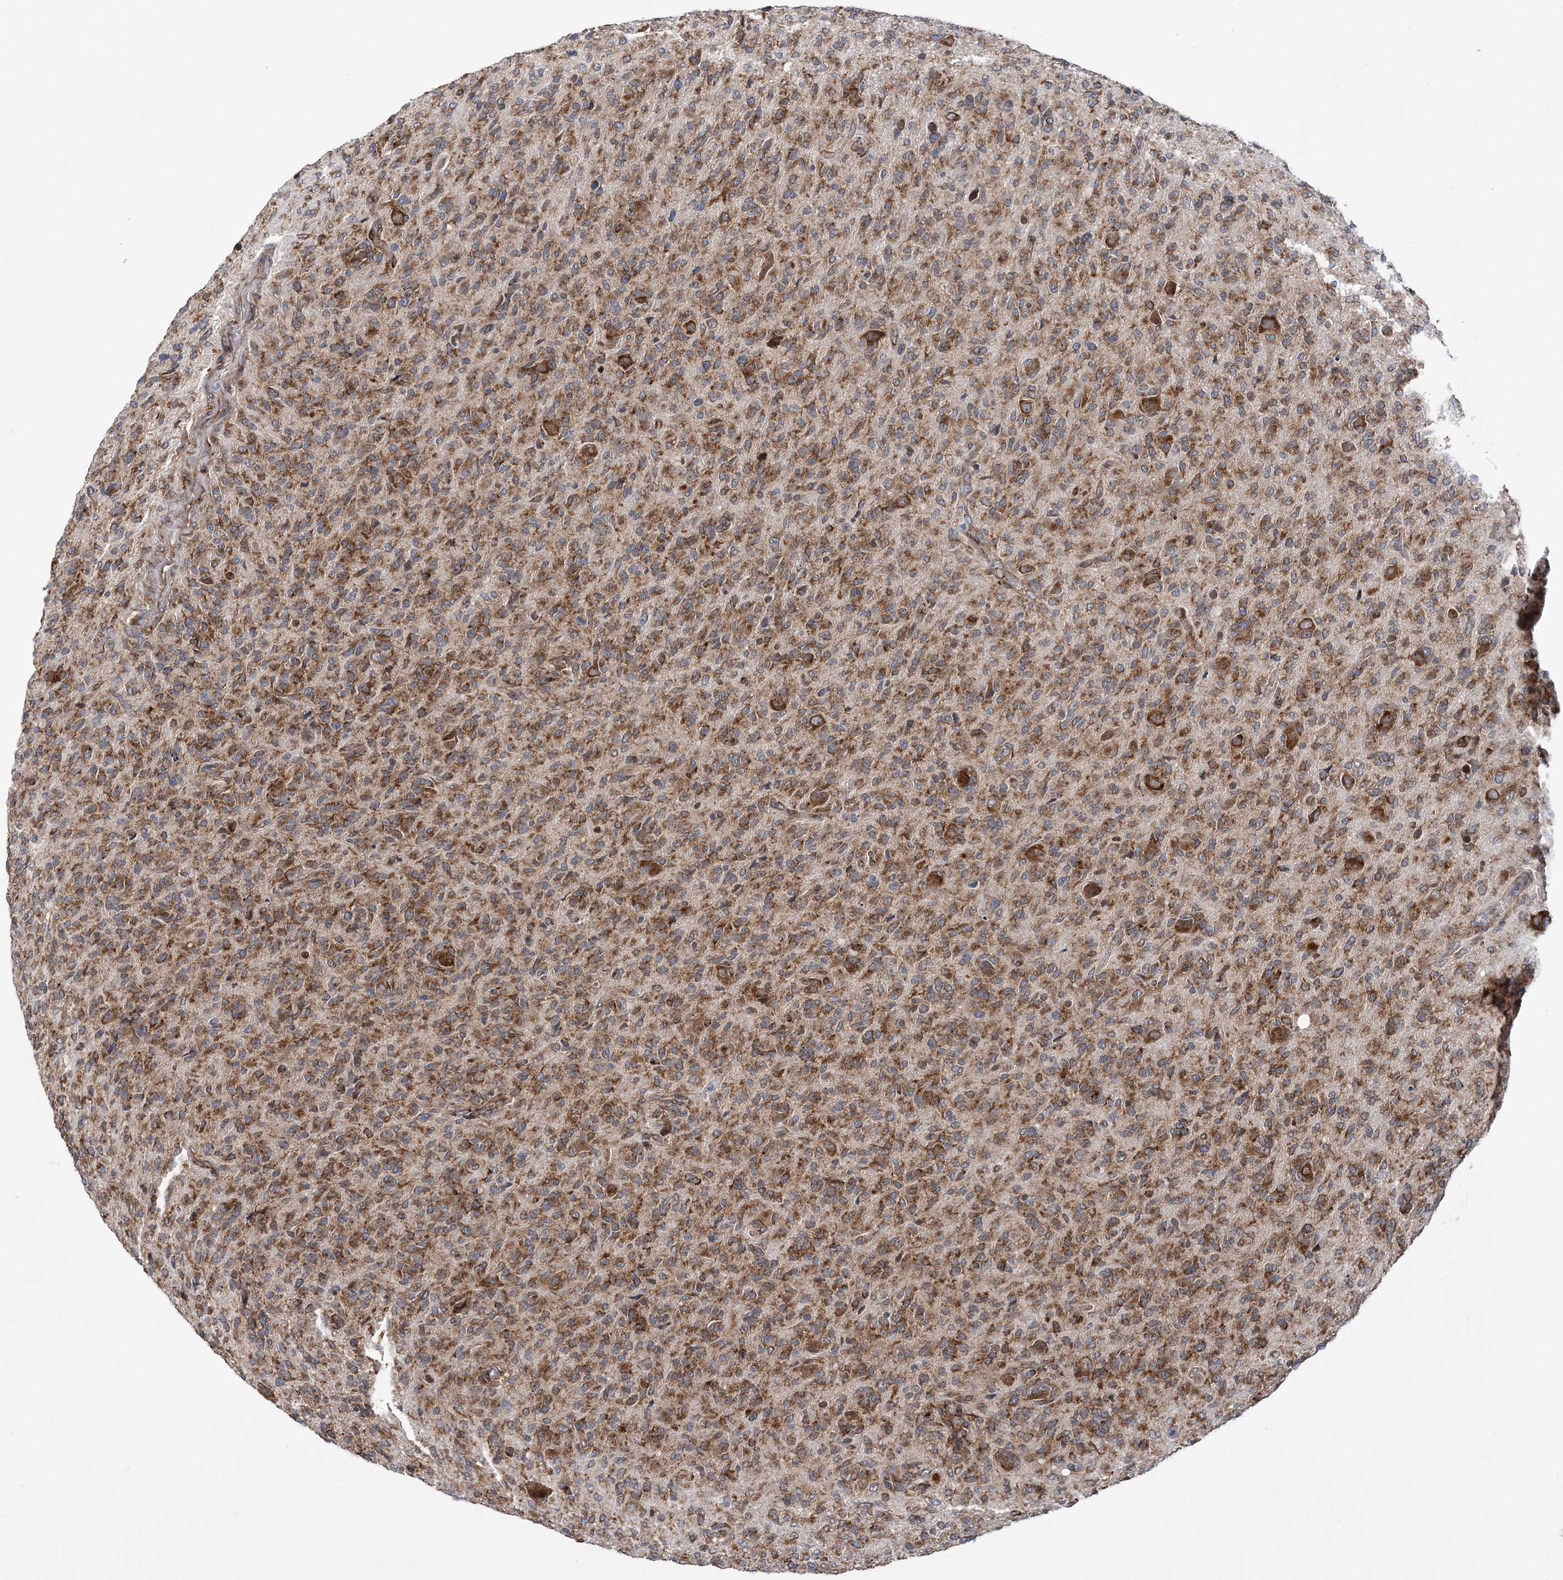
{"staining": {"intensity": "moderate", "quantity": ">75%", "location": "cytoplasmic/membranous"}, "tissue": "glioma", "cell_type": "Tumor cells", "image_type": "cancer", "snomed": [{"axis": "morphology", "description": "Glioma, malignant, High grade"}, {"axis": "topography", "description": "Brain"}], "caption": "Malignant high-grade glioma stained with IHC reveals moderate cytoplasmic/membranous staining in approximately >75% of tumor cells.", "gene": "PHF1", "patient": {"sex": "female", "age": 57}}